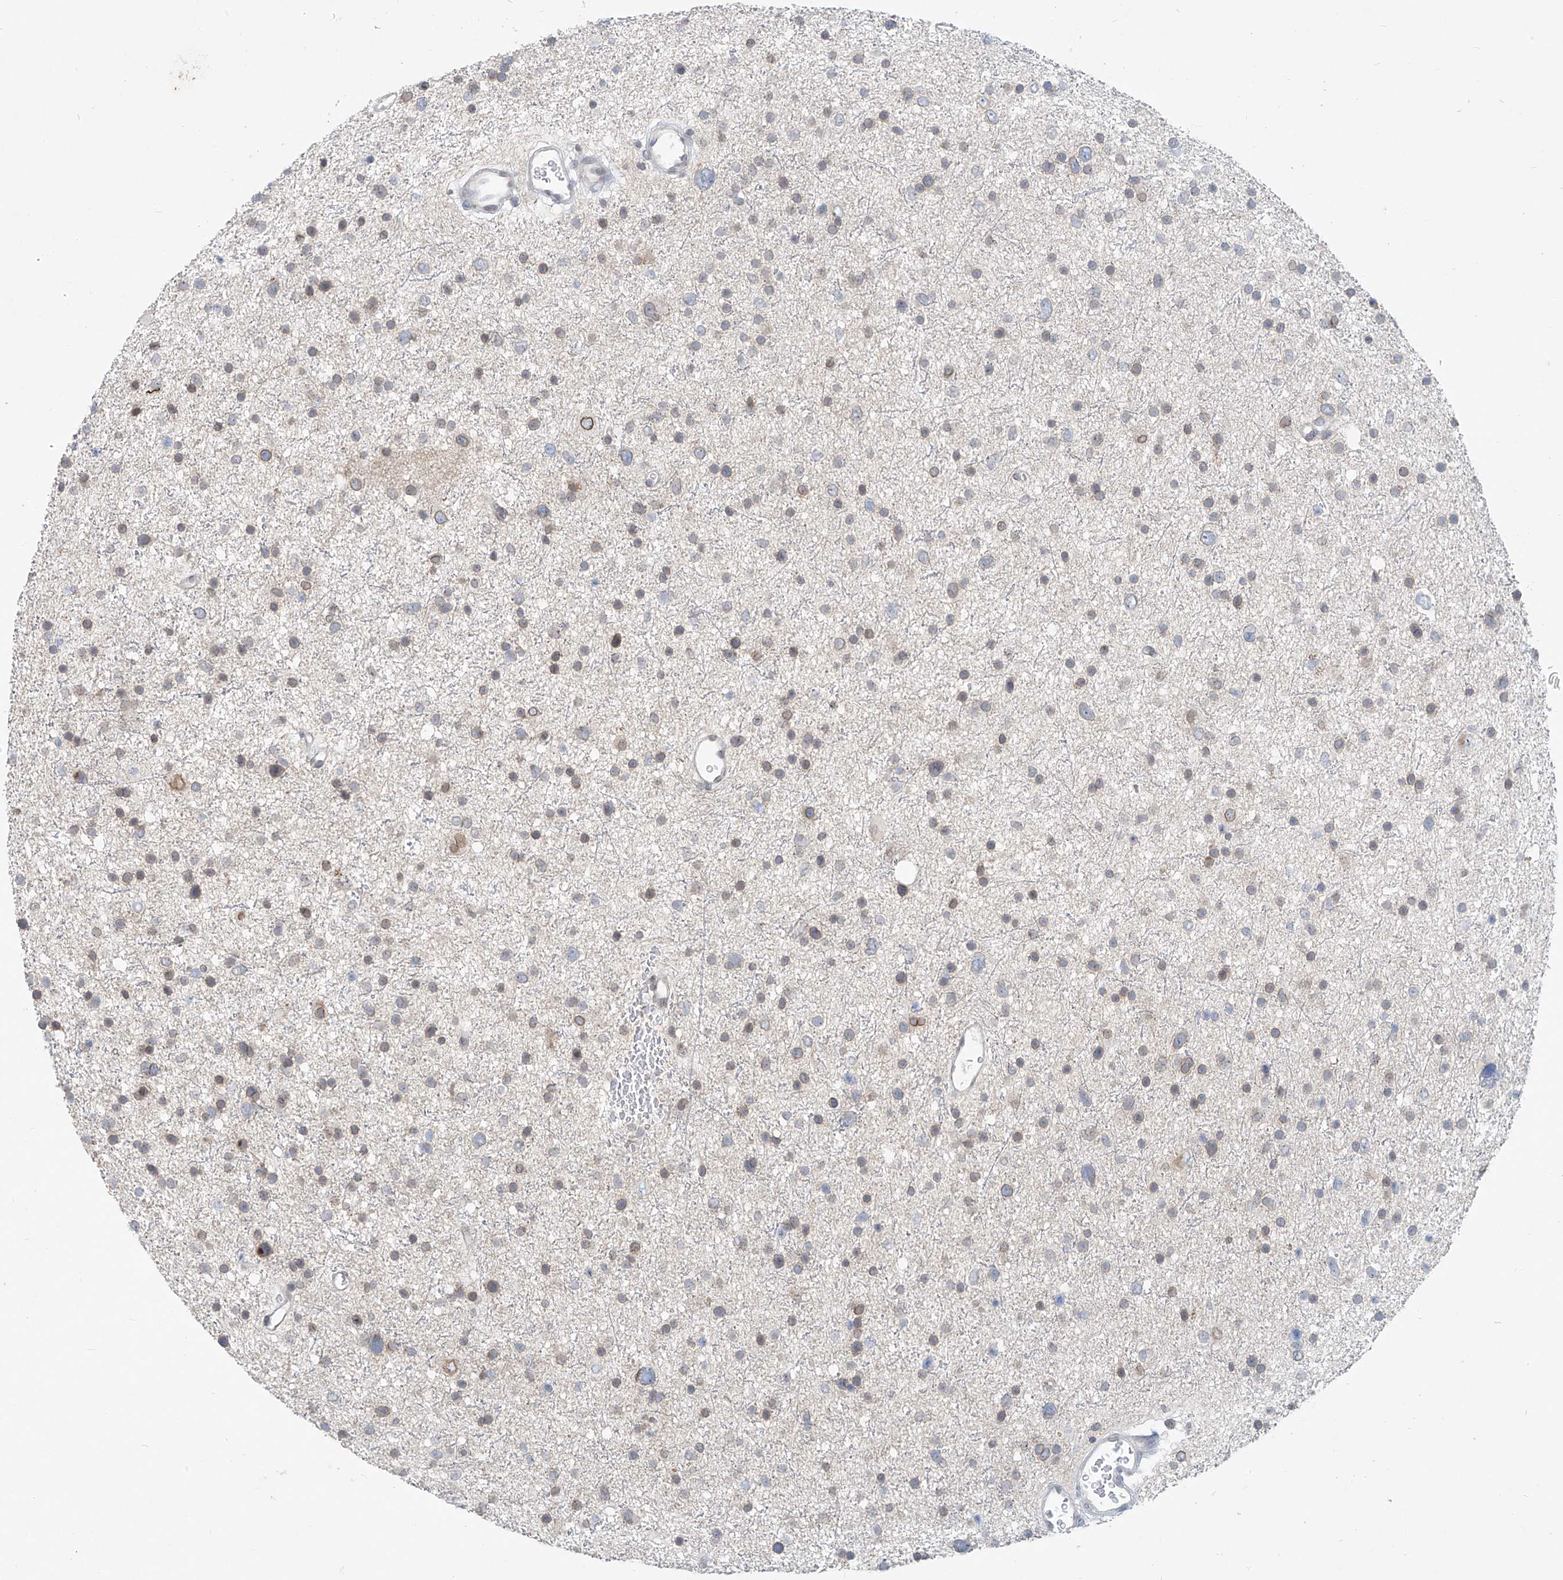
{"staining": {"intensity": "weak", "quantity": ">75%", "location": "cytoplasmic/membranous,nuclear"}, "tissue": "glioma", "cell_type": "Tumor cells", "image_type": "cancer", "snomed": [{"axis": "morphology", "description": "Glioma, malignant, Low grade"}, {"axis": "topography", "description": "Brain"}], "caption": "Tumor cells exhibit low levels of weak cytoplasmic/membranous and nuclear expression in approximately >75% of cells in human glioma.", "gene": "KRTAP25-1", "patient": {"sex": "female", "age": 37}}